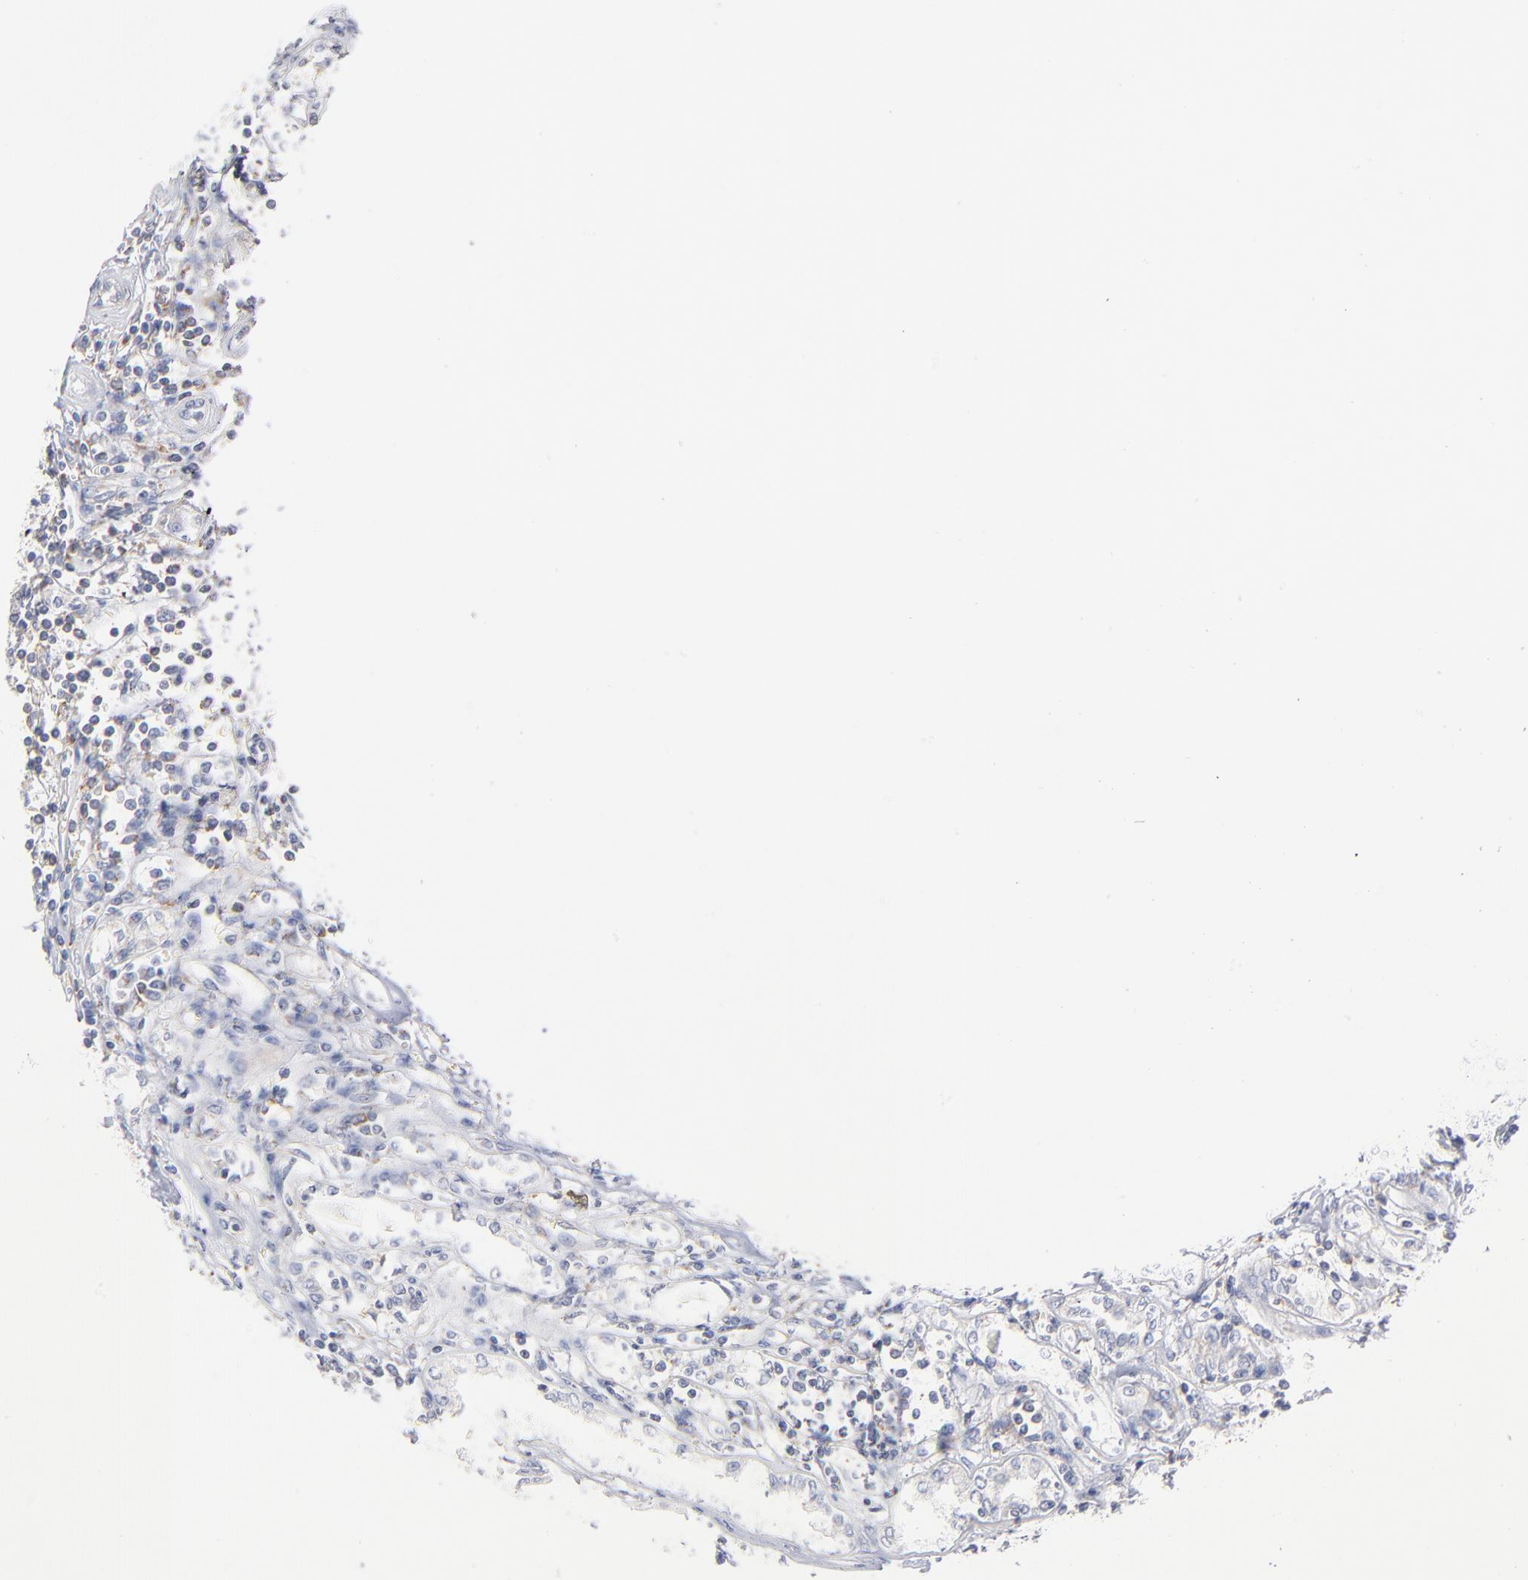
{"staining": {"intensity": "negative", "quantity": "none", "location": "none"}, "tissue": "renal cancer", "cell_type": "Tumor cells", "image_type": "cancer", "snomed": [{"axis": "morphology", "description": "Normal tissue, NOS"}, {"axis": "morphology", "description": "Adenocarcinoma, NOS"}, {"axis": "topography", "description": "Kidney"}], "caption": "IHC of adenocarcinoma (renal) exhibits no positivity in tumor cells. (IHC, brightfield microscopy, high magnification).", "gene": "SEPTIN6", "patient": {"sex": "male", "age": 71}}